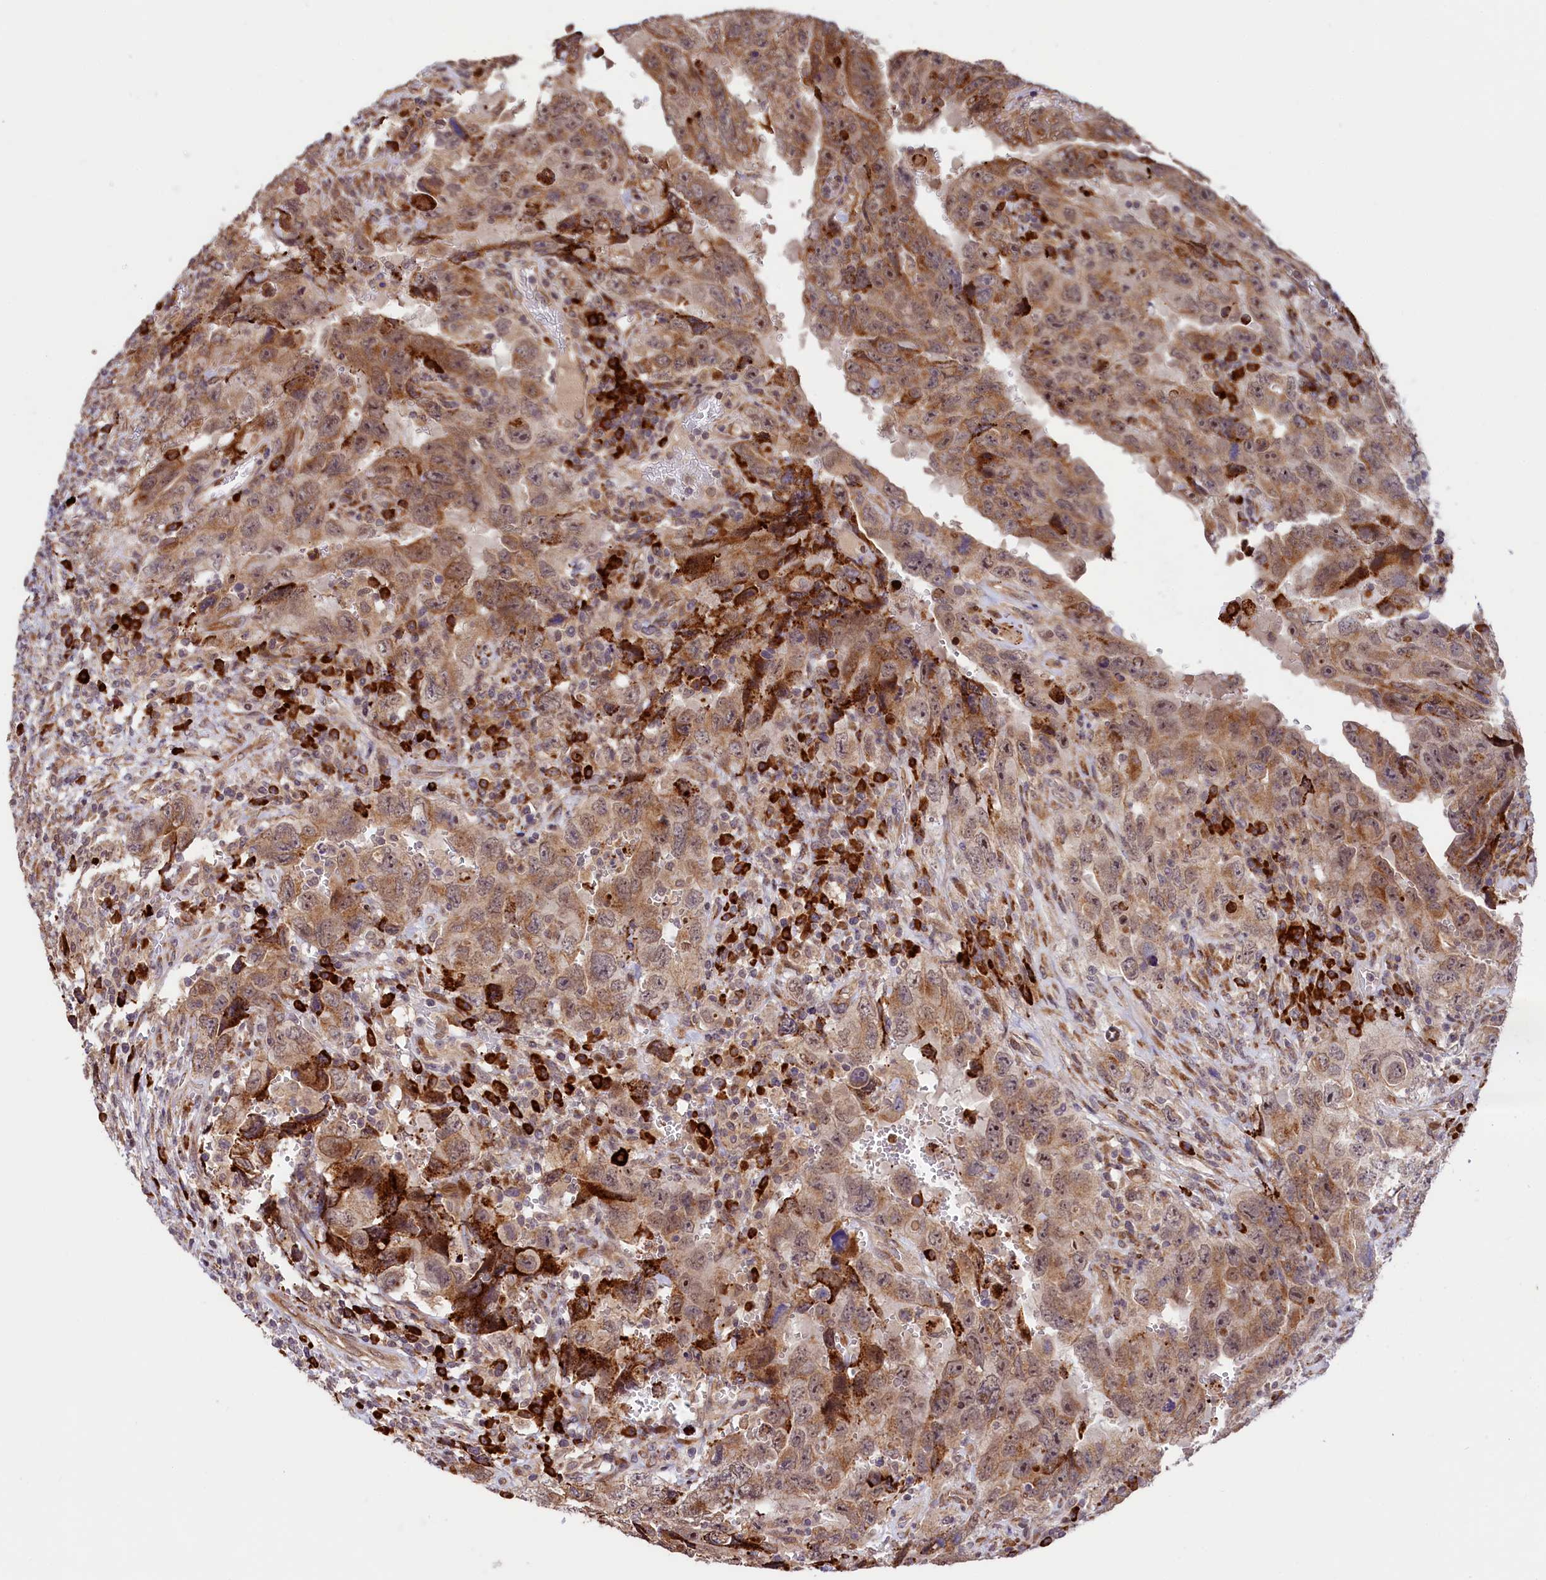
{"staining": {"intensity": "moderate", "quantity": ">75%", "location": "cytoplasmic/membranous"}, "tissue": "testis cancer", "cell_type": "Tumor cells", "image_type": "cancer", "snomed": [{"axis": "morphology", "description": "Carcinoma, Embryonal, NOS"}, {"axis": "topography", "description": "Testis"}], "caption": "Human embryonal carcinoma (testis) stained with a protein marker demonstrates moderate staining in tumor cells.", "gene": "C5orf15", "patient": {"sex": "male", "age": 26}}